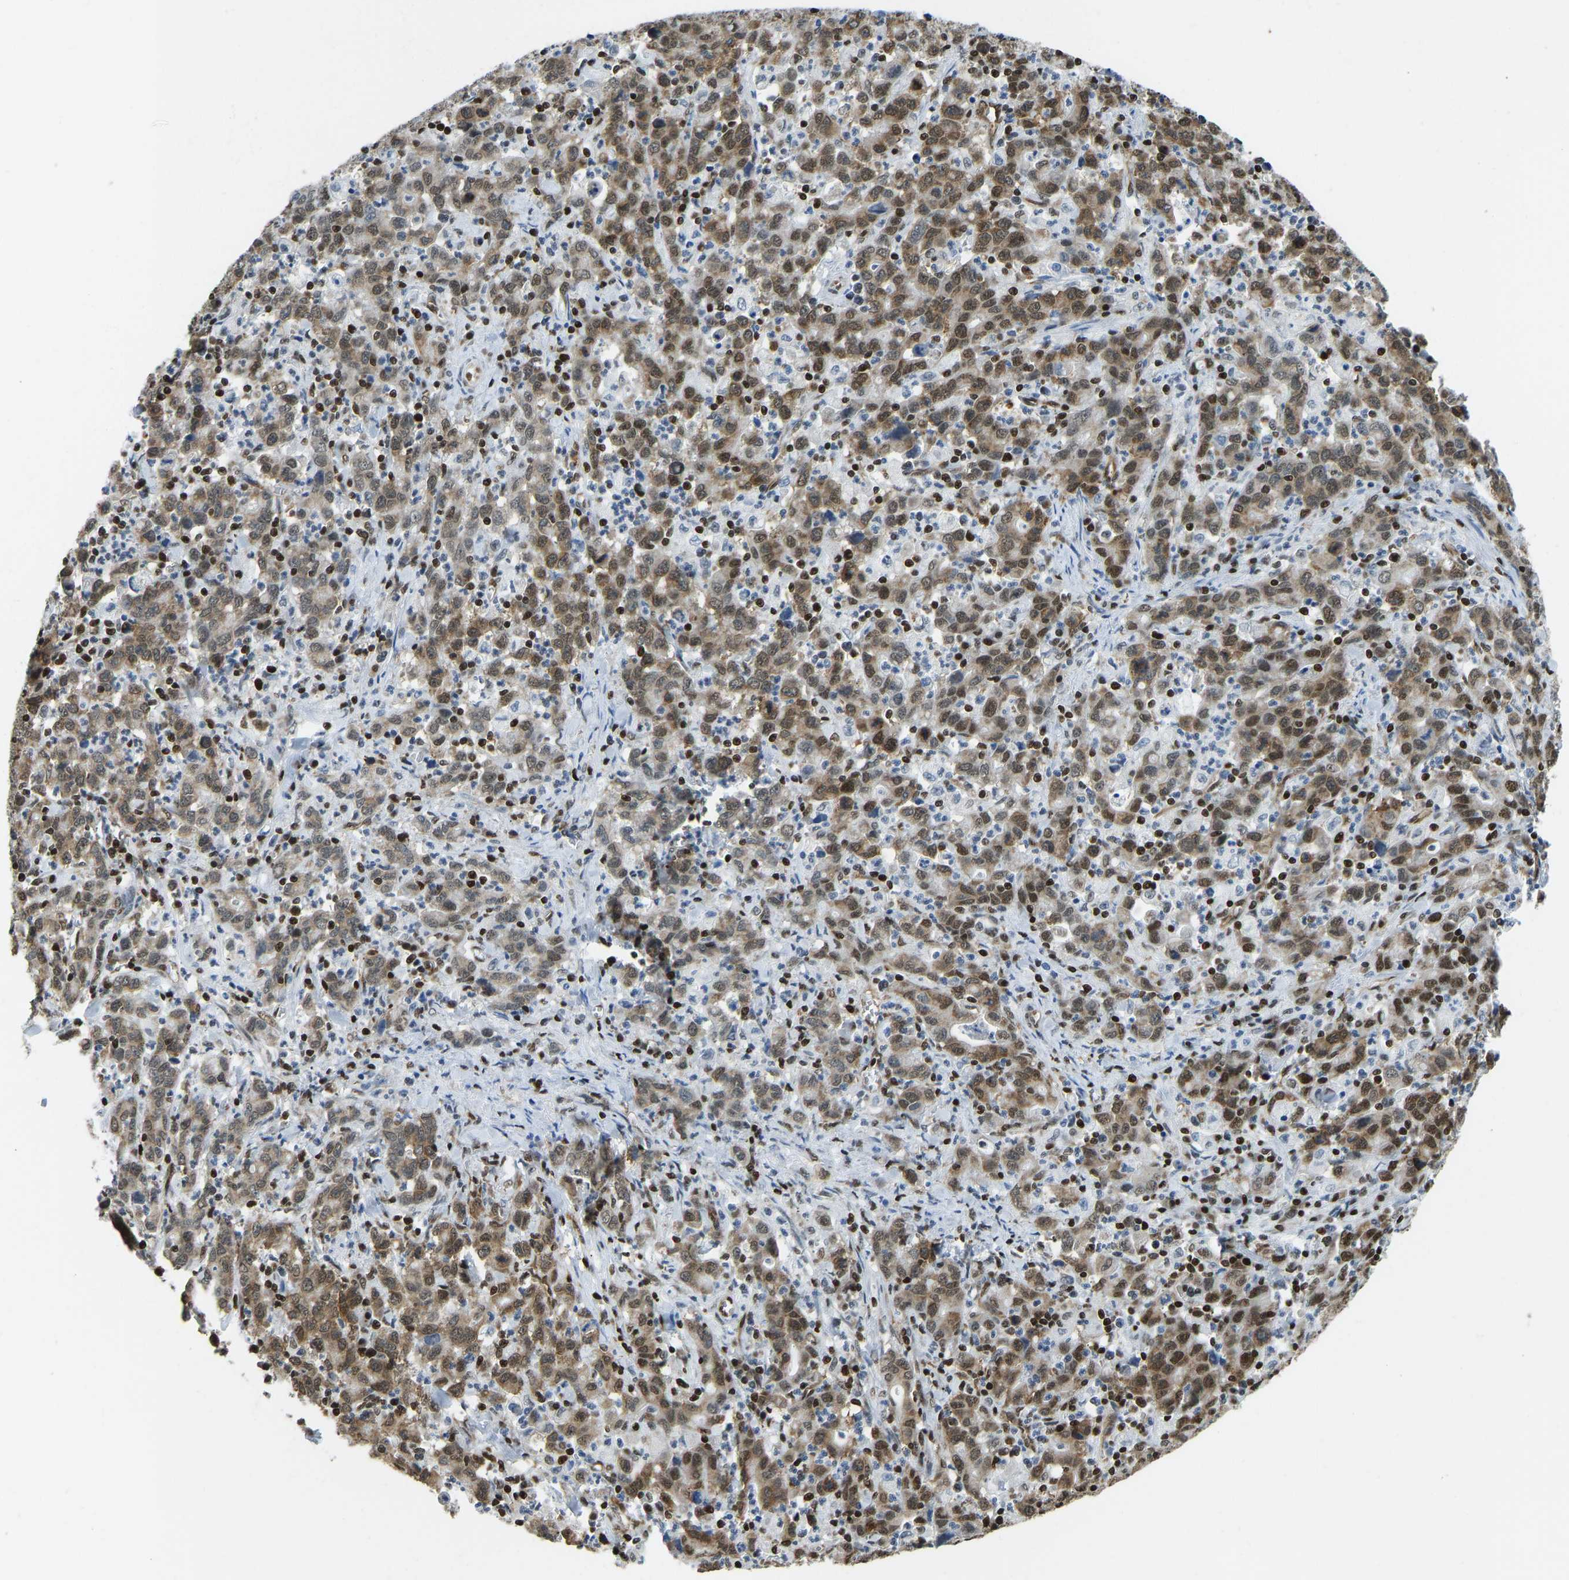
{"staining": {"intensity": "moderate", "quantity": ">75%", "location": "cytoplasmic/membranous,nuclear"}, "tissue": "stomach cancer", "cell_type": "Tumor cells", "image_type": "cancer", "snomed": [{"axis": "morphology", "description": "Adenocarcinoma, NOS"}, {"axis": "topography", "description": "Stomach, upper"}], "caption": "There is medium levels of moderate cytoplasmic/membranous and nuclear staining in tumor cells of adenocarcinoma (stomach), as demonstrated by immunohistochemical staining (brown color).", "gene": "ZSCAN20", "patient": {"sex": "male", "age": 69}}